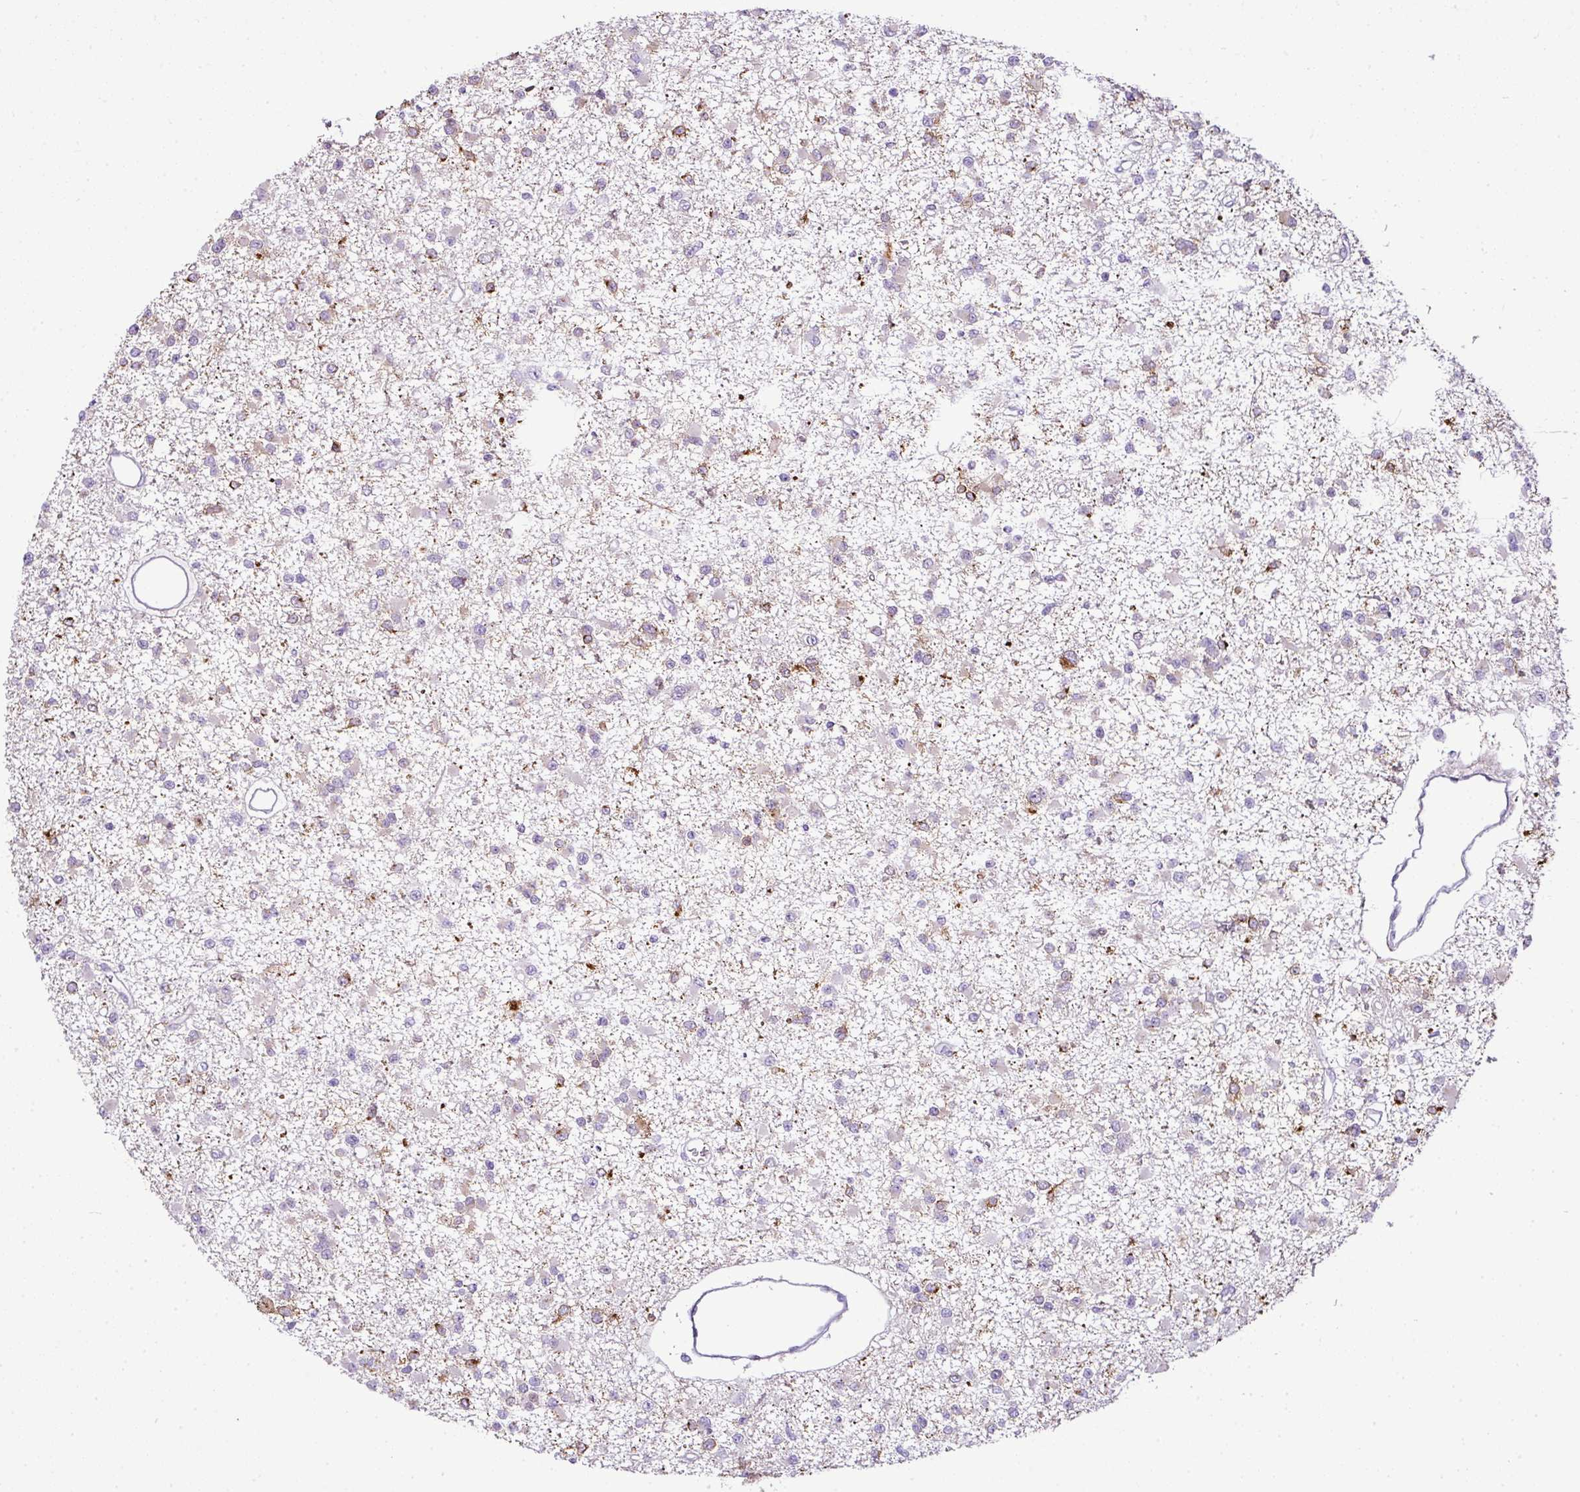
{"staining": {"intensity": "moderate", "quantity": "<25%", "location": "cytoplasmic/membranous"}, "tissue": "glioma", "cell_type": "Tumor cells", "image_type": "cancer", "snomed": [{"axis": "morphology", "description": "Glioma, malignant, Low grade"}, {"axis": "topography", "description": "Brain"}], "caption": "Tumor cells exhibit moderate cytoplasmic/membranous positivity in approximately <25% of cells in glioma. The staining is performed using DAB brown chromogen to label protein expression. The nuclei are counter-stained blue using hematoxylin.", "gene": "CMTM5", "patient": {"sex": "female", "age": 22}}